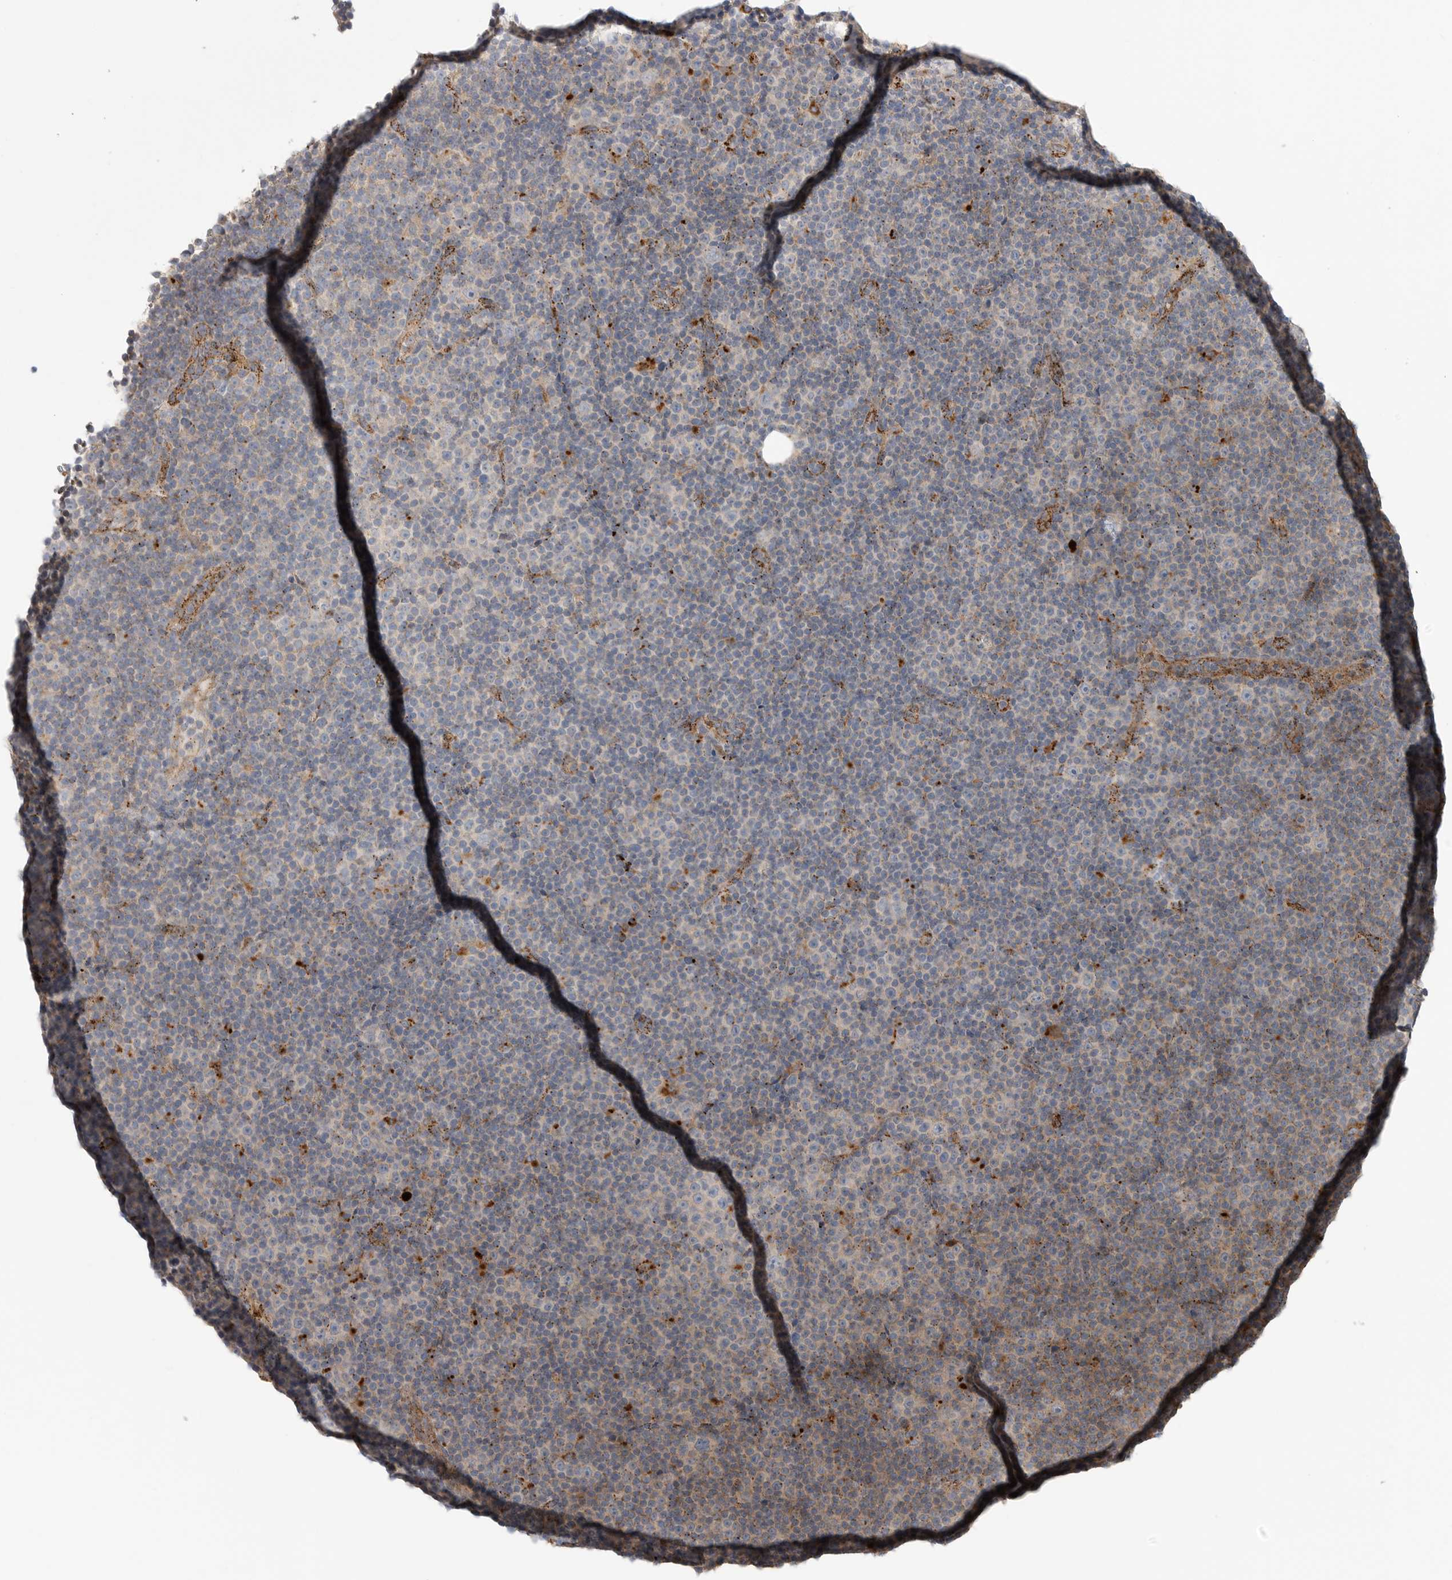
{"staining": {"intensity": "negative", "quantity": "none", "location": "none"}, "tissue": "lymphoma", "cell_type": "Tumor cells", "image_type": "cancer", "snomed": [{"axis": "morphology", "description": "Malignant lymphoma, non-Hodgkin's type, Low grade"}, {"axis": "topography", "description": "Lymph node"}], "caption": "High magnification brightfield microscopy of low-grade malignant lymphoma, non-Hodgkin's type stained with DAB (3,3'-diaminobenzidine) (brown) and counterstained with hematoxylin (blue): tumor cells show no significant staining.", "gene": "GALNS", "patient": {"sex": "female", "age": 67}}